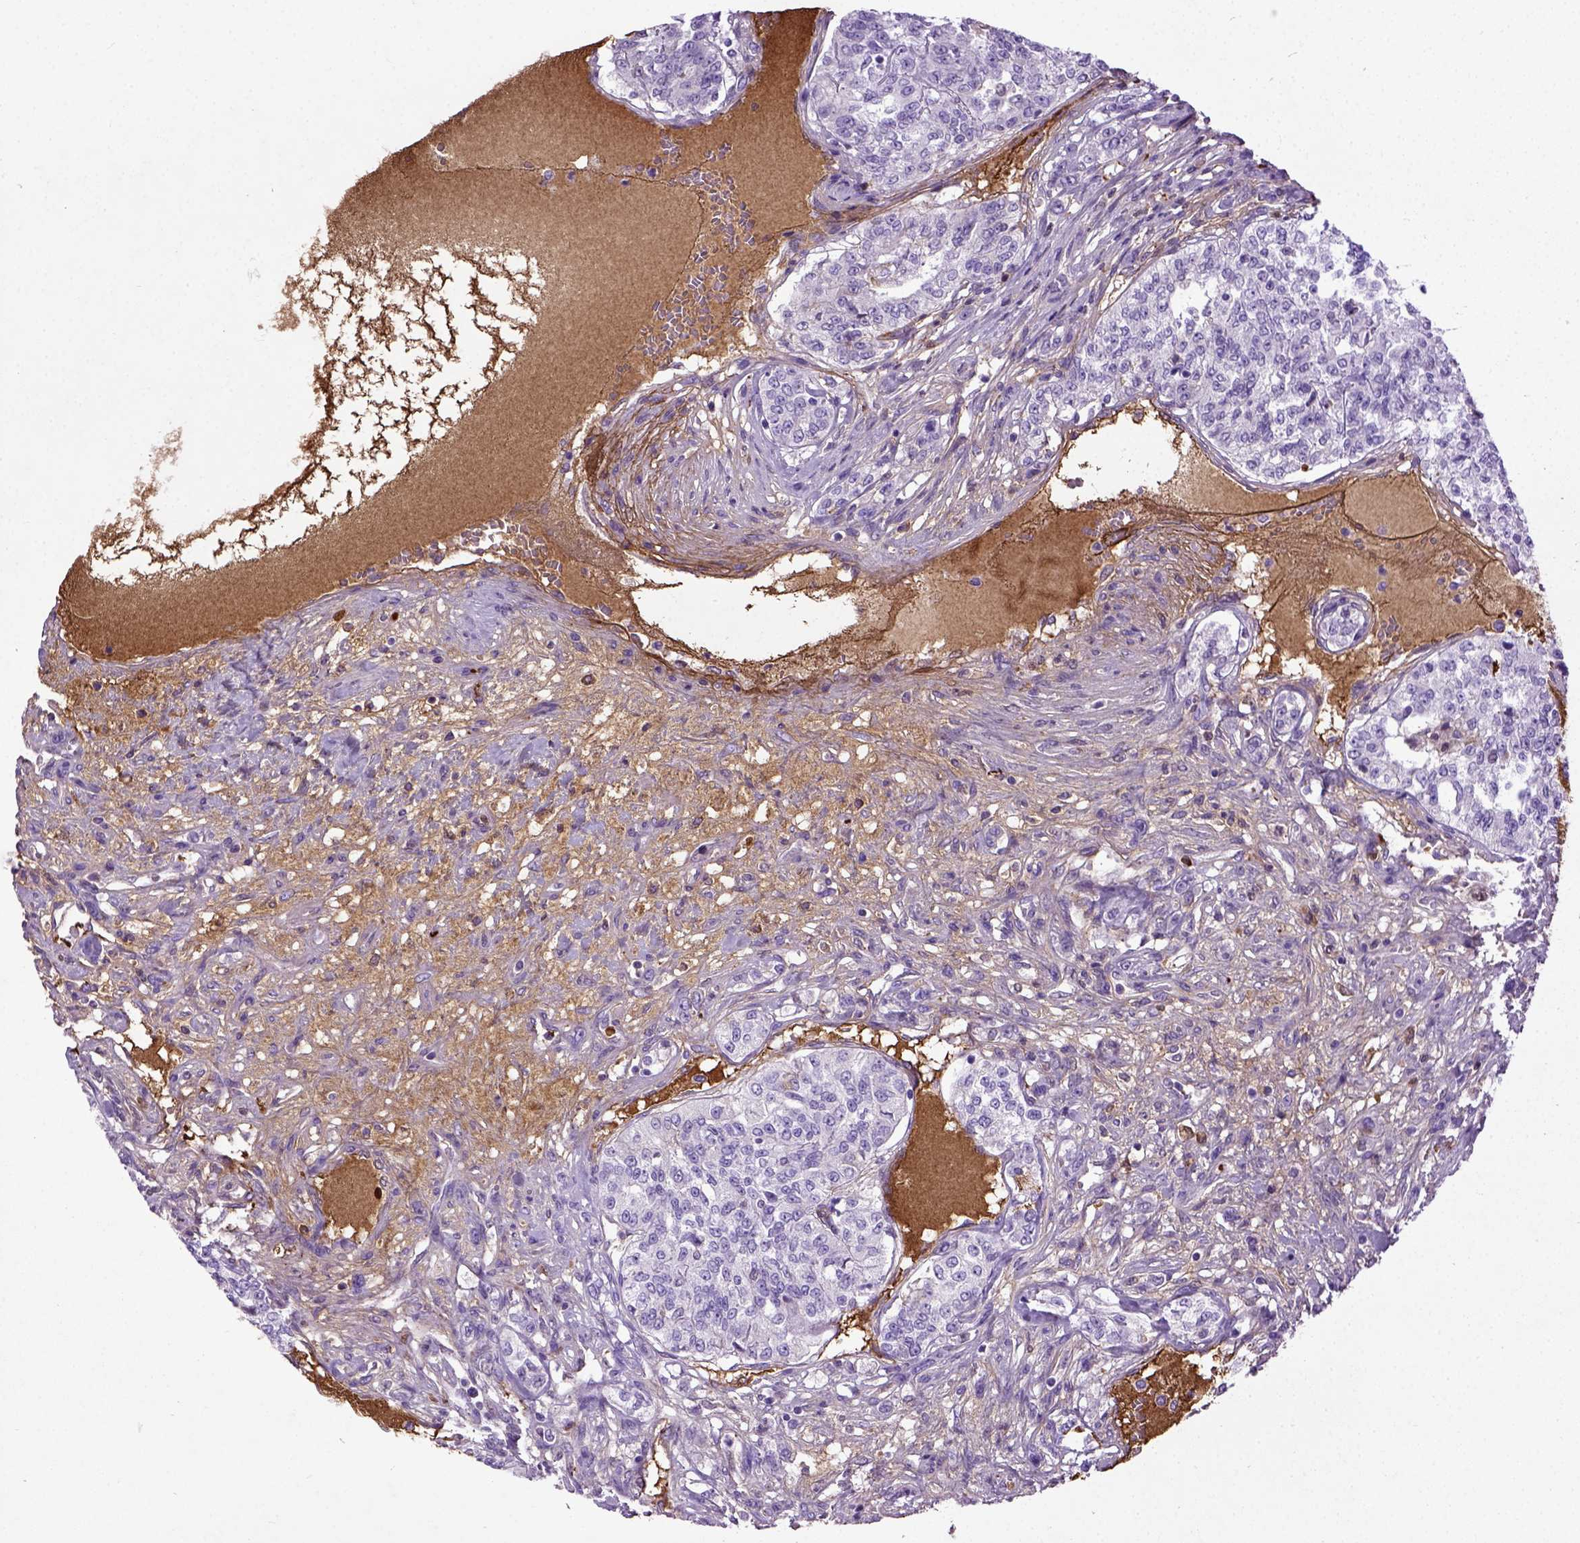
{"staining": {"intensity": "negative", "quantity": "none", "location": "none"}, "tissue": "renal cancer", "cell_type": "Tumor cells", "image_type": "cancer", "snomed": [{"axis": "morphology", "description": "Adenocarcinoma, NOS"}, {"axis": "topography", "description": "Kidney"}], "caption": "The micrograph demonstrates no significant expression in tumor cells of renal cancer (adenocarcinoma). (Stains: DAB (3,3'-diaminobenzidine) immunohistochemistry with hematoxylin counter stain, Microscopy: brightfield microscopy at high magnification).", "gene": "ADAMTS8", "patient": {"sex": "female", "age": 63}}